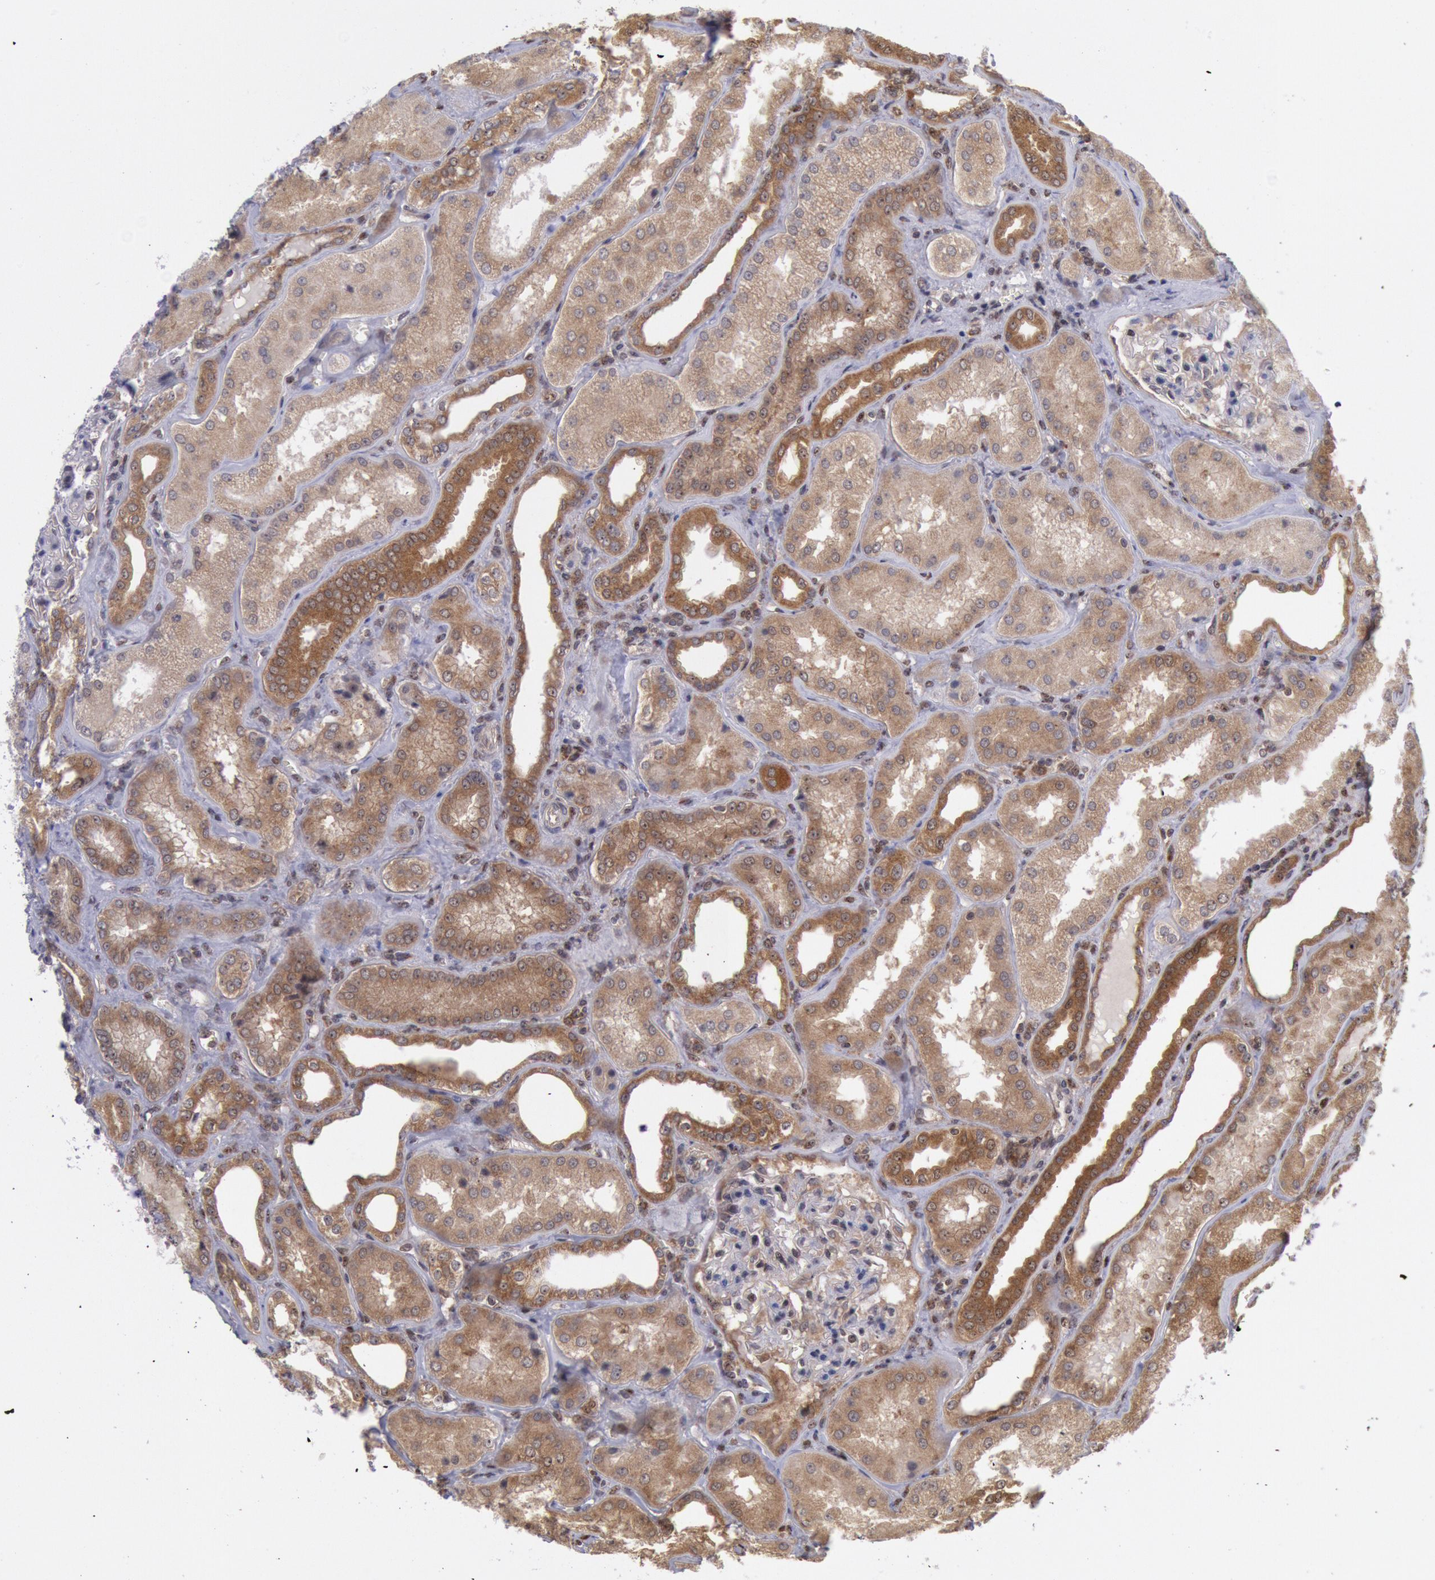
{"staining": {"intensity": "weak", "quantity": "<25%", "location": "cytoplasmic/membranous"}, "tissue": "kidney", "cell_type": "Cells in glomeruli", "image_type": "normal", "snomed": [{"axis": "morphology", "description": "Normal tissue, NOS"}, {"axis": "topography", "description": "Kidney"}], "caption": "The histopathology image reveals no staining of cells in glomeruli in benign kidney.", "gene": "STX17", "patient": {"sex": "female", "age": 56}}